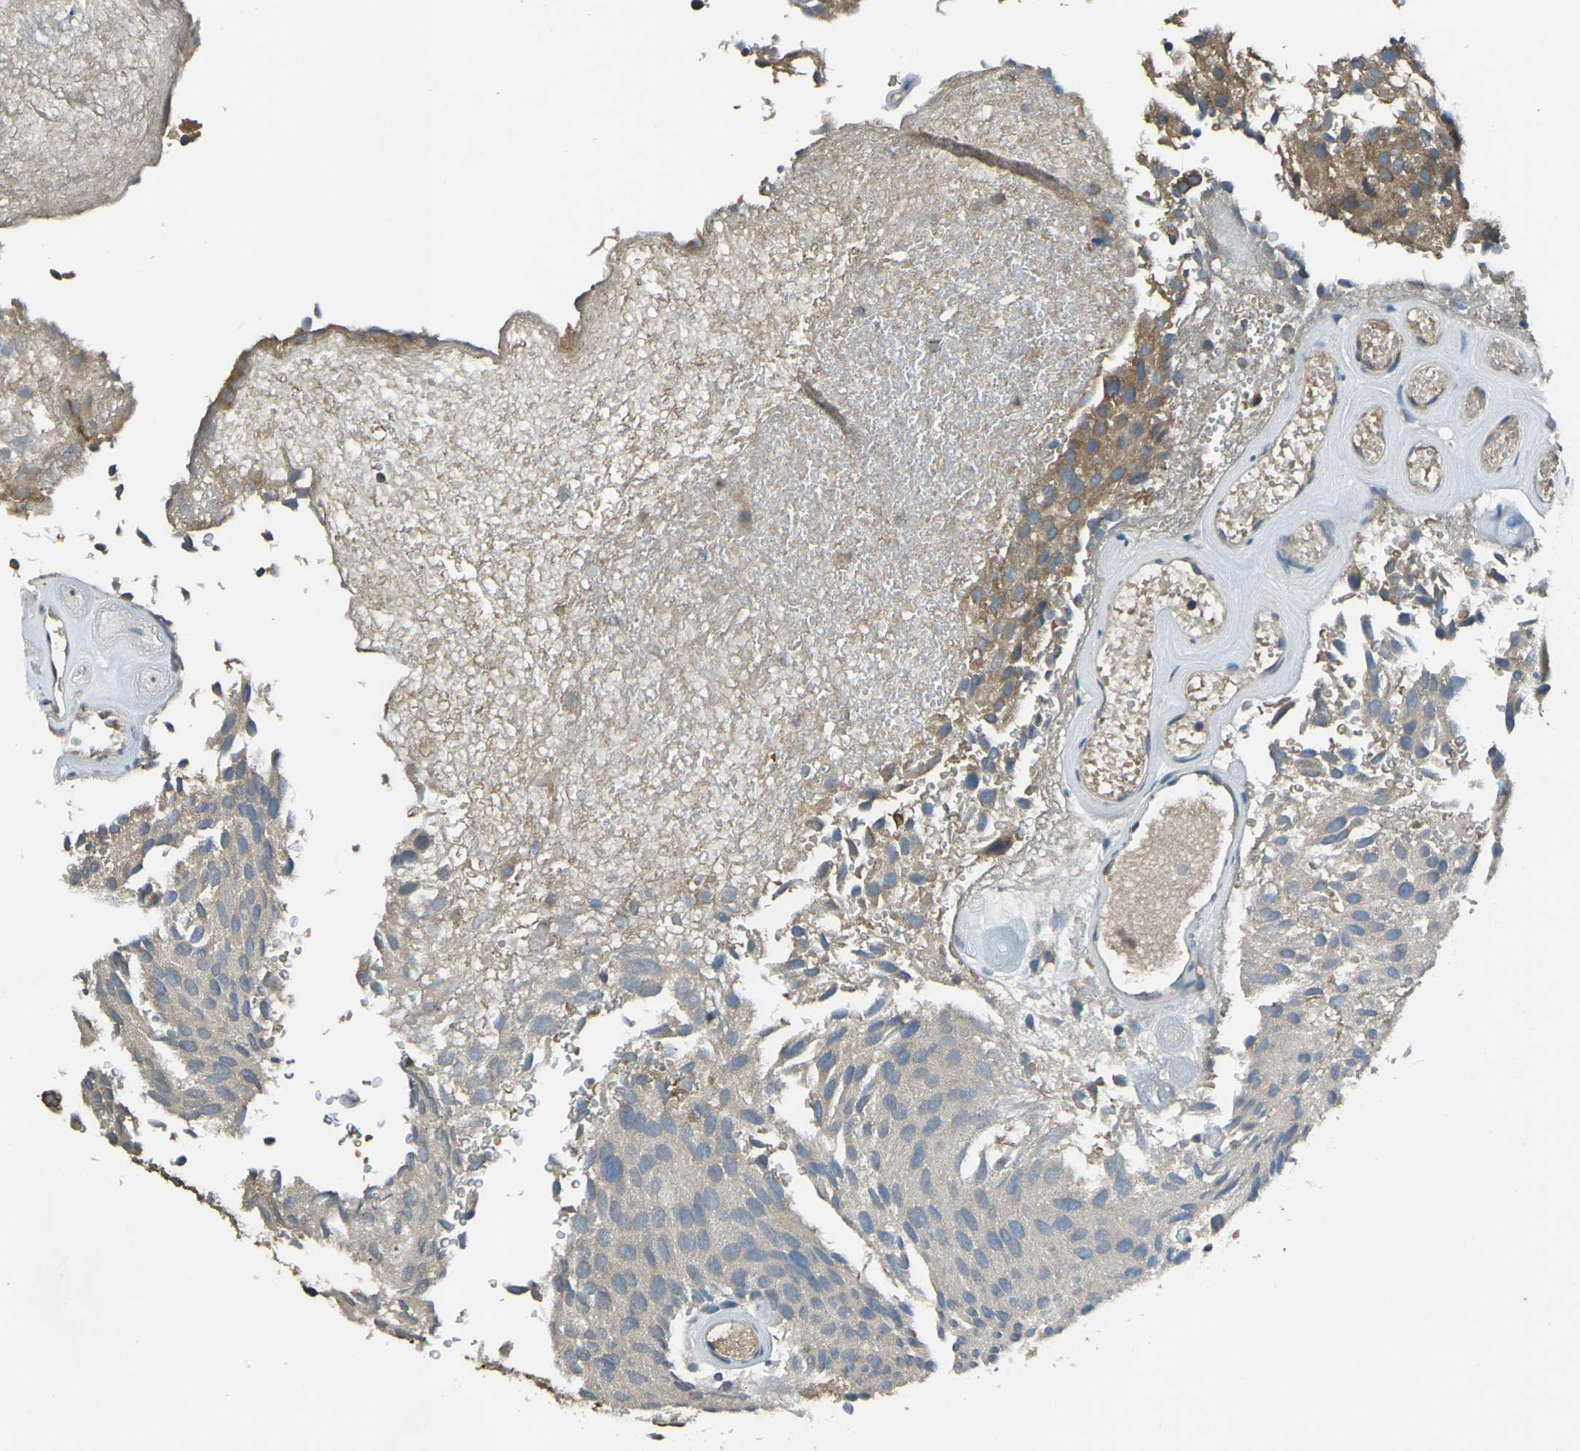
{"staining": {"intensity": "moderate", "quantity": ">75%", "location": "cytoplasmic/membranous"}, "tissue": "urothelial cancer", "cell_type": "Tumor cells", "image_type": "cancer", "snomed": [{"axis": "morphology", "description": "Urothelial carcinoma, Low grade"}, {"axis": "topography", "description": "Urinary bladder"}], "caption": "About >75% of tumor cells in human urothelial cancer exhibit moderate cytoplasmic/membranous protein expression as visualized by brown immunohistochemical staining.", "gene": "AIMP1", "patient": {"sex": "male", "age": 78}}